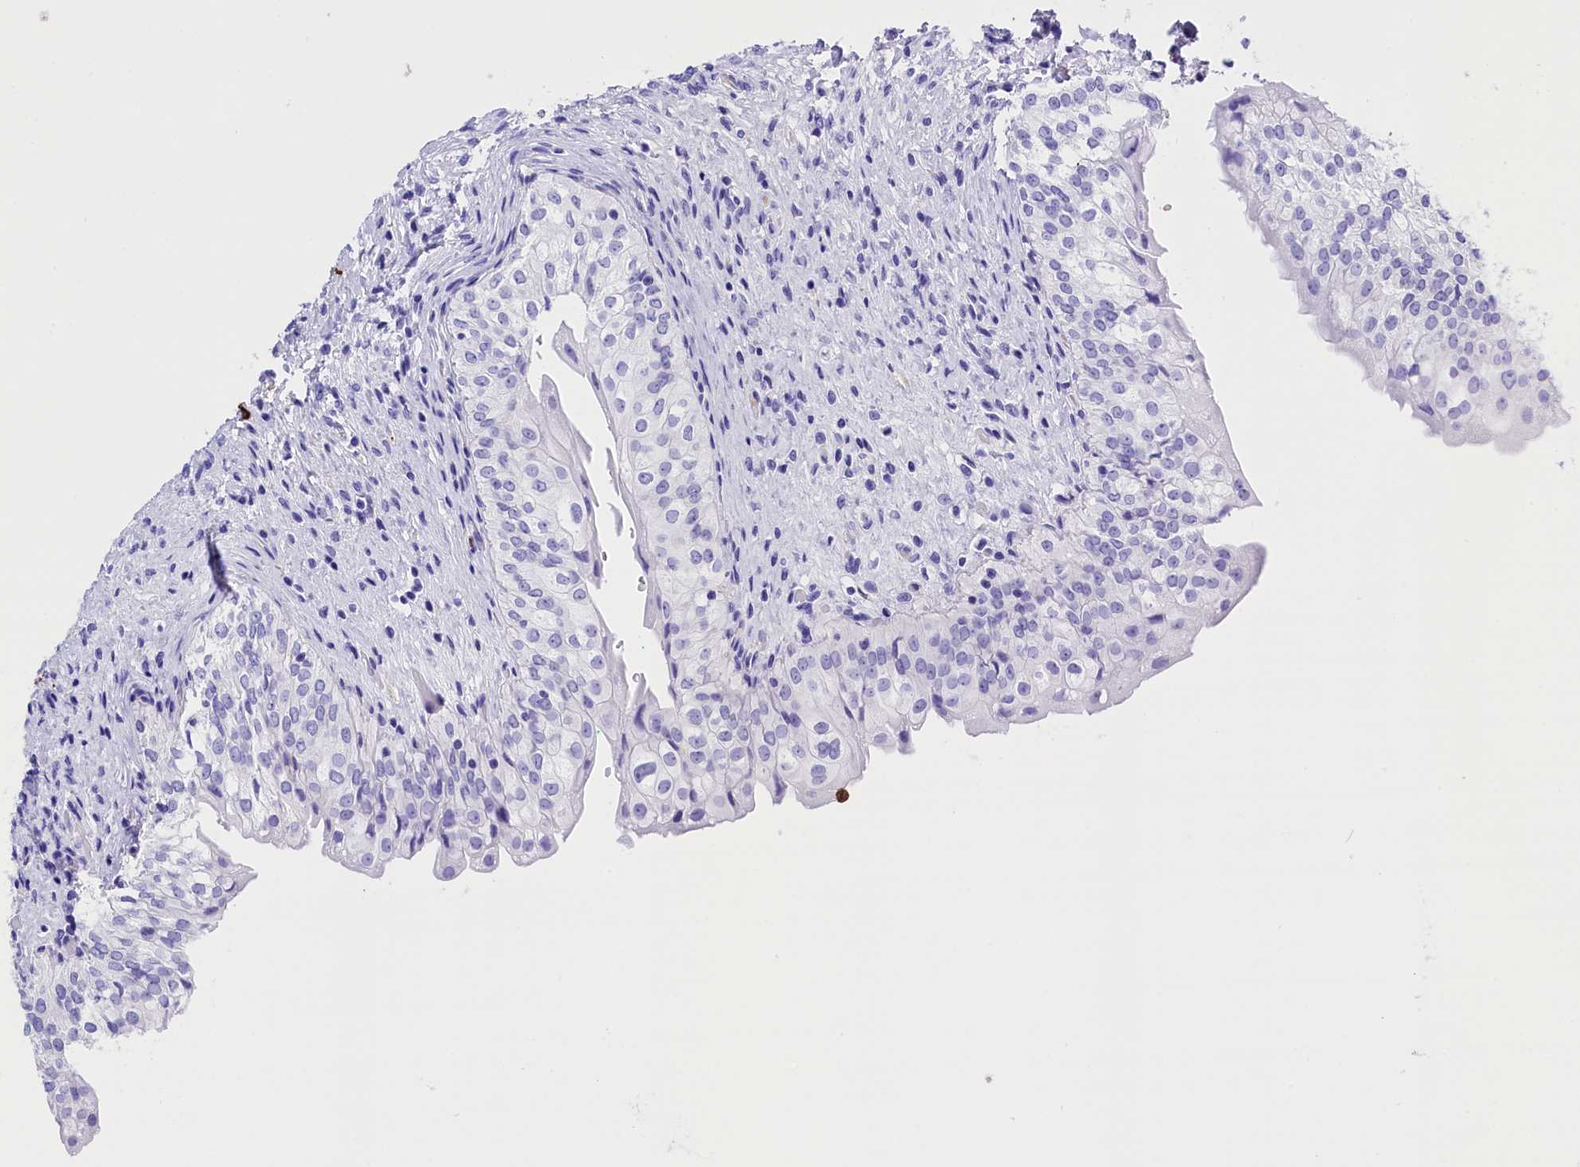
{"staining": {"intensity": "negative", "quantity": "none", "location": "none"}, "tissue": "urinary bladder", "cell_type": "Urothelial cells", "image_type": "normal", "snomed": [{"axis": "morphology", "description": "Normal tissue, NOS"}, {"axis": "topography", "description": "Urinary bladder"}], "caption": "Urothelial cells show no significant positivity in benign urinary bladder. (Stains: DAB (3,3'-diaminobenzidine) immunohistochemistry with hematoxylin counter stain, Microscopy: brightfield microscopy at high magnification).", "gene": "CLC", "patient": {"sex": "male", "age": 55}}